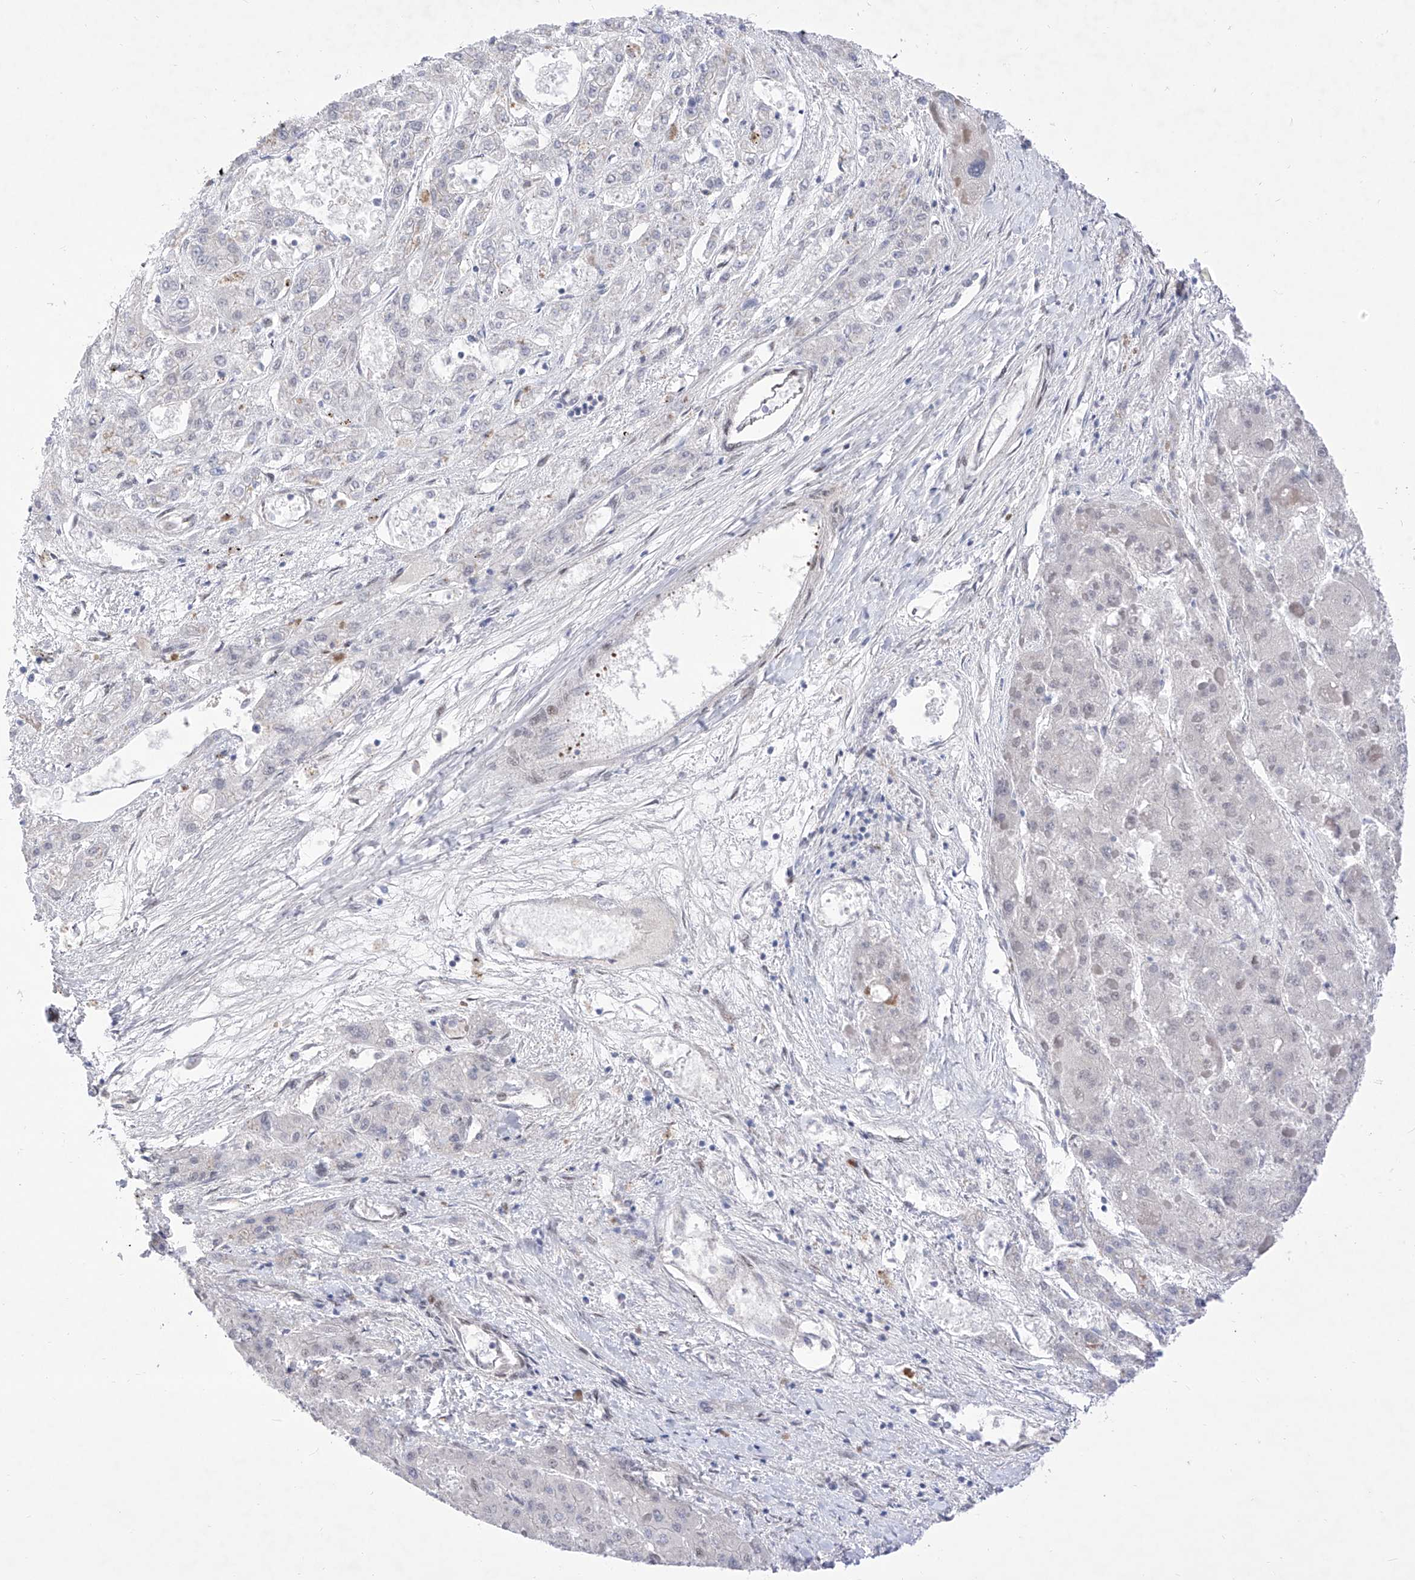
{"staining": {"intensity": "negative", "quantity": "none", "location": "none"}, "tissue": "liver cancer", "cell_type": "Tumor cells", "image_type": "cancer", "snomed": [{"axis": "morphology", "description": "Carcinoma, Hepatocellular, NOS"}, {"axis": "topography", "description": "Liver"}], "caption": "Protein analysis of liver hepatocellular carcinoma reveals no significant staining in tumor cells.", "gene": "ATN1", "patient": {"sex": "female", "age": 73}}